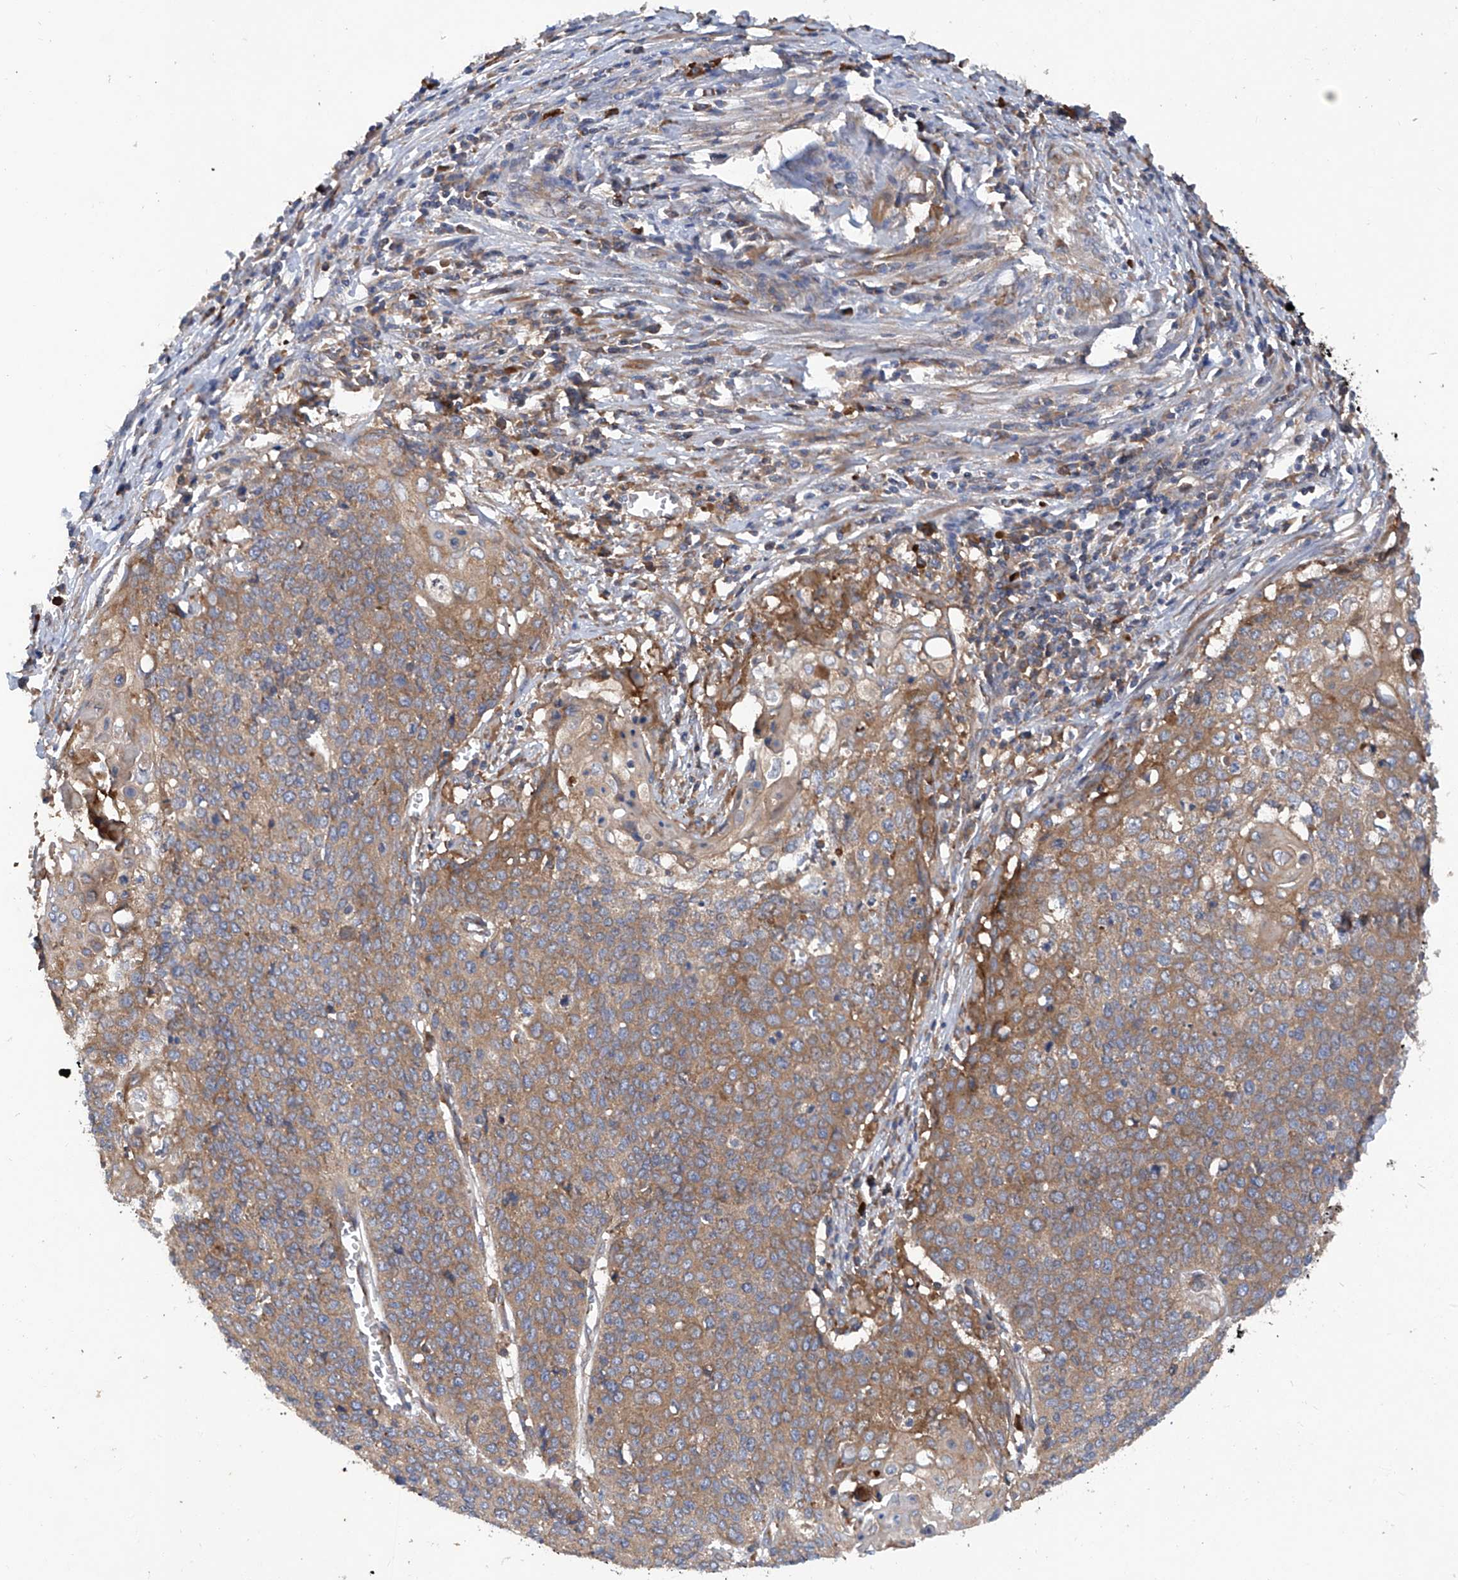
{"staining": {"intensity": "moderate", "quantity": ">75%", "location": "cytoplasmic/membranous"}, "tissue": "cervical cancer", "cell_type": "Tumor cells", "image_type": "cancer", "snomed": [{"axis": "morphology", "description": "Squamous cell carcinoma, NOS"}, {"axis": "topography", "description": "Cervix"}], "caption": "Moderate cytoplasmic/membranous positivity for a protein is seen in approximately >75% of tumor cells of cervical cancer using immunohistochemistry (IHC).", "gene": "ASCC3", "patient": {"sex": "female", "age": 39}}